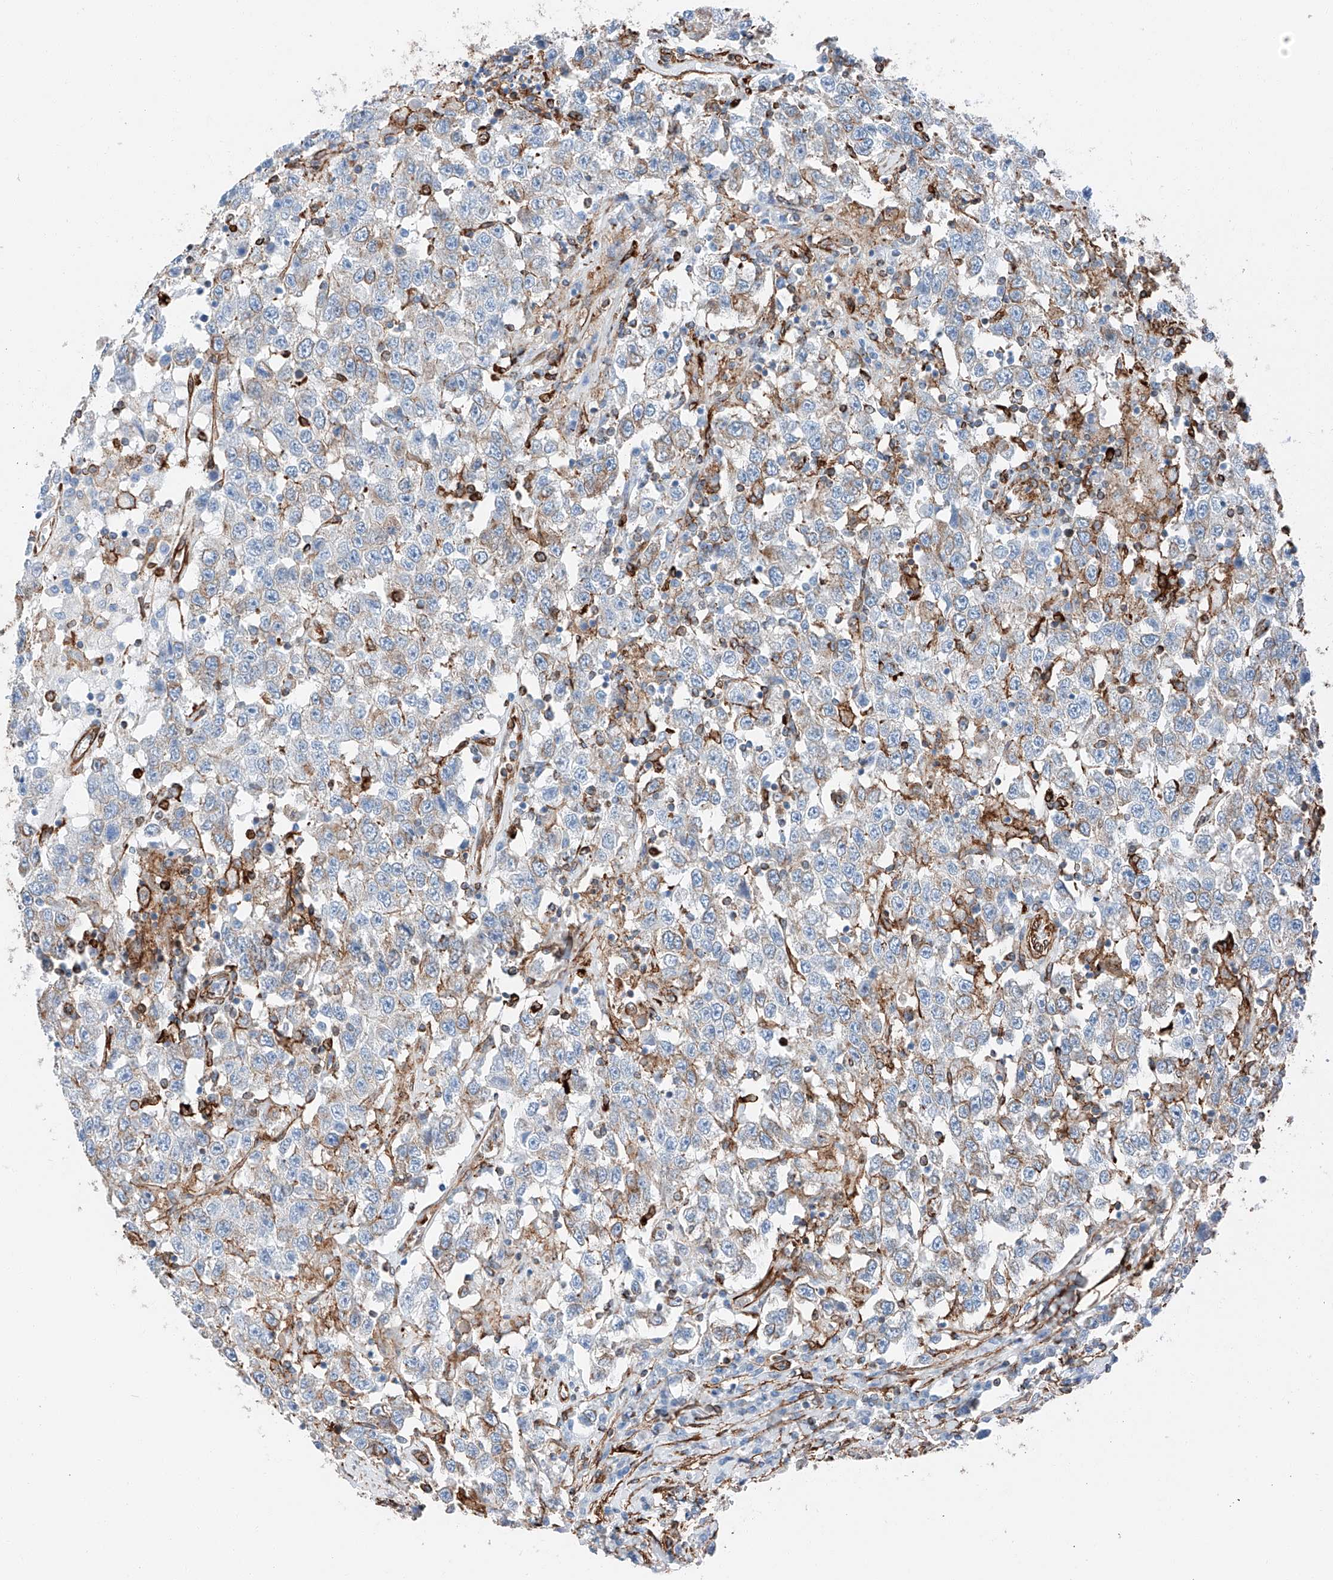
{"staining": {"intensity": "moderate", "quantity": "<25%", "location": "cytoplasmic/membranous"}, "tissue": "testis cancer", "cell_type": "Tumor cells", "image_type": "cancer", "snomed": [{"axis": "morphology", "description": "Seminoma, NOS"}, {"axis": "topography", "description": "Testis"}], "caption": "Seminoma (testis) stained with a brown dye shows moderate cytoplasmic/membranous positive staining in about <25% of tumor cells.", "gene": "ZNF804A", "patient": {"sex": "male", "age": 41}}